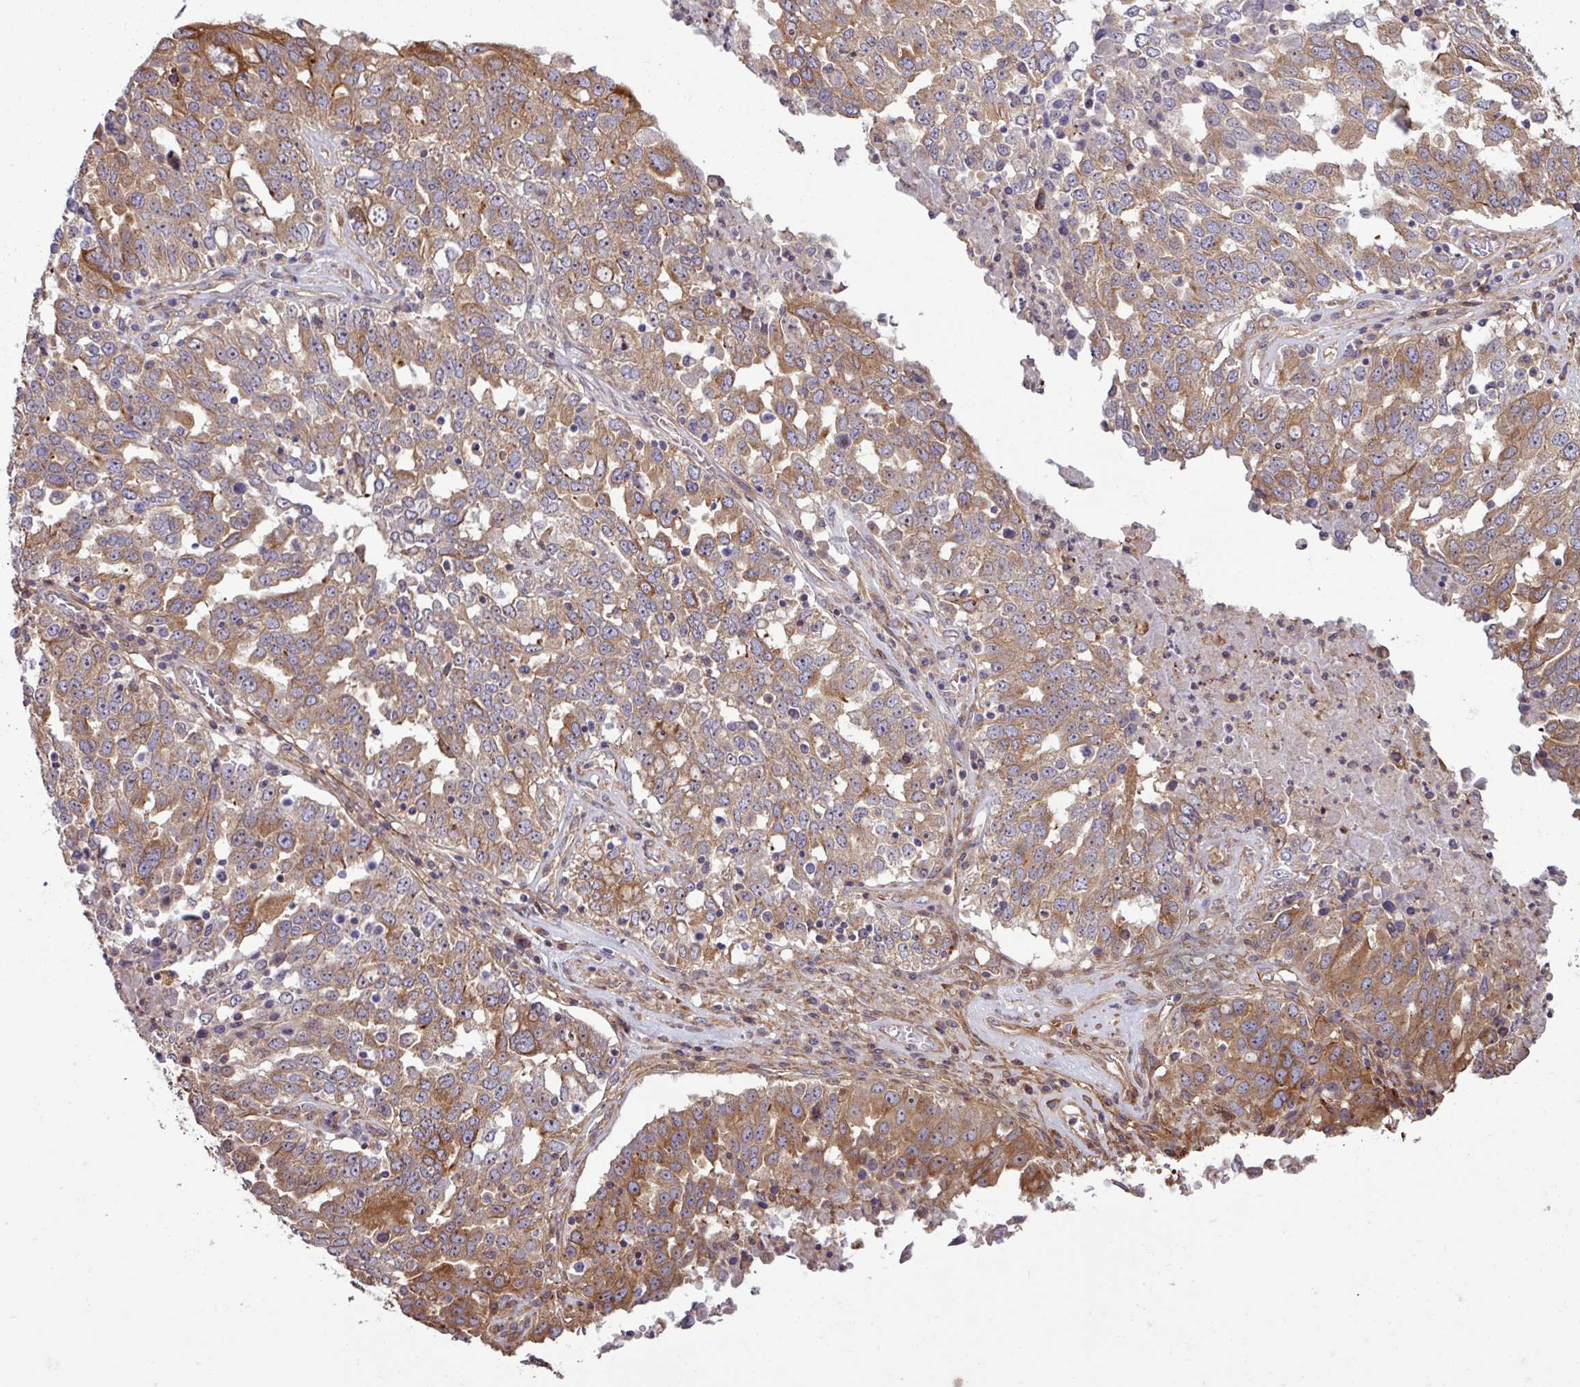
{"staining": {"intensity": "moderate", "quantity": ">75%", "location": "cytoplasmic/membranous"}, "tissue": "ovarian cancer", "cell_type": "Tumor cells", "image_type": "cancer", "snomed": [{"axis": "morphology", "description": "Carcinoma, endometroid"}, {"axis": "topography", "description": "Ovary"}], "caption": "A brown stain labels moderate cytoplasmic/membranous staining of a protein in human ovarian cancer (endometroid carcinoma) tumor cells. (DAB (3,3'-diaminobenzidine) IHC, brown staining for protein, blue staining for nuclei).", "gene": "ZNF300", "patient": {"sex": "female", "age": 62}}